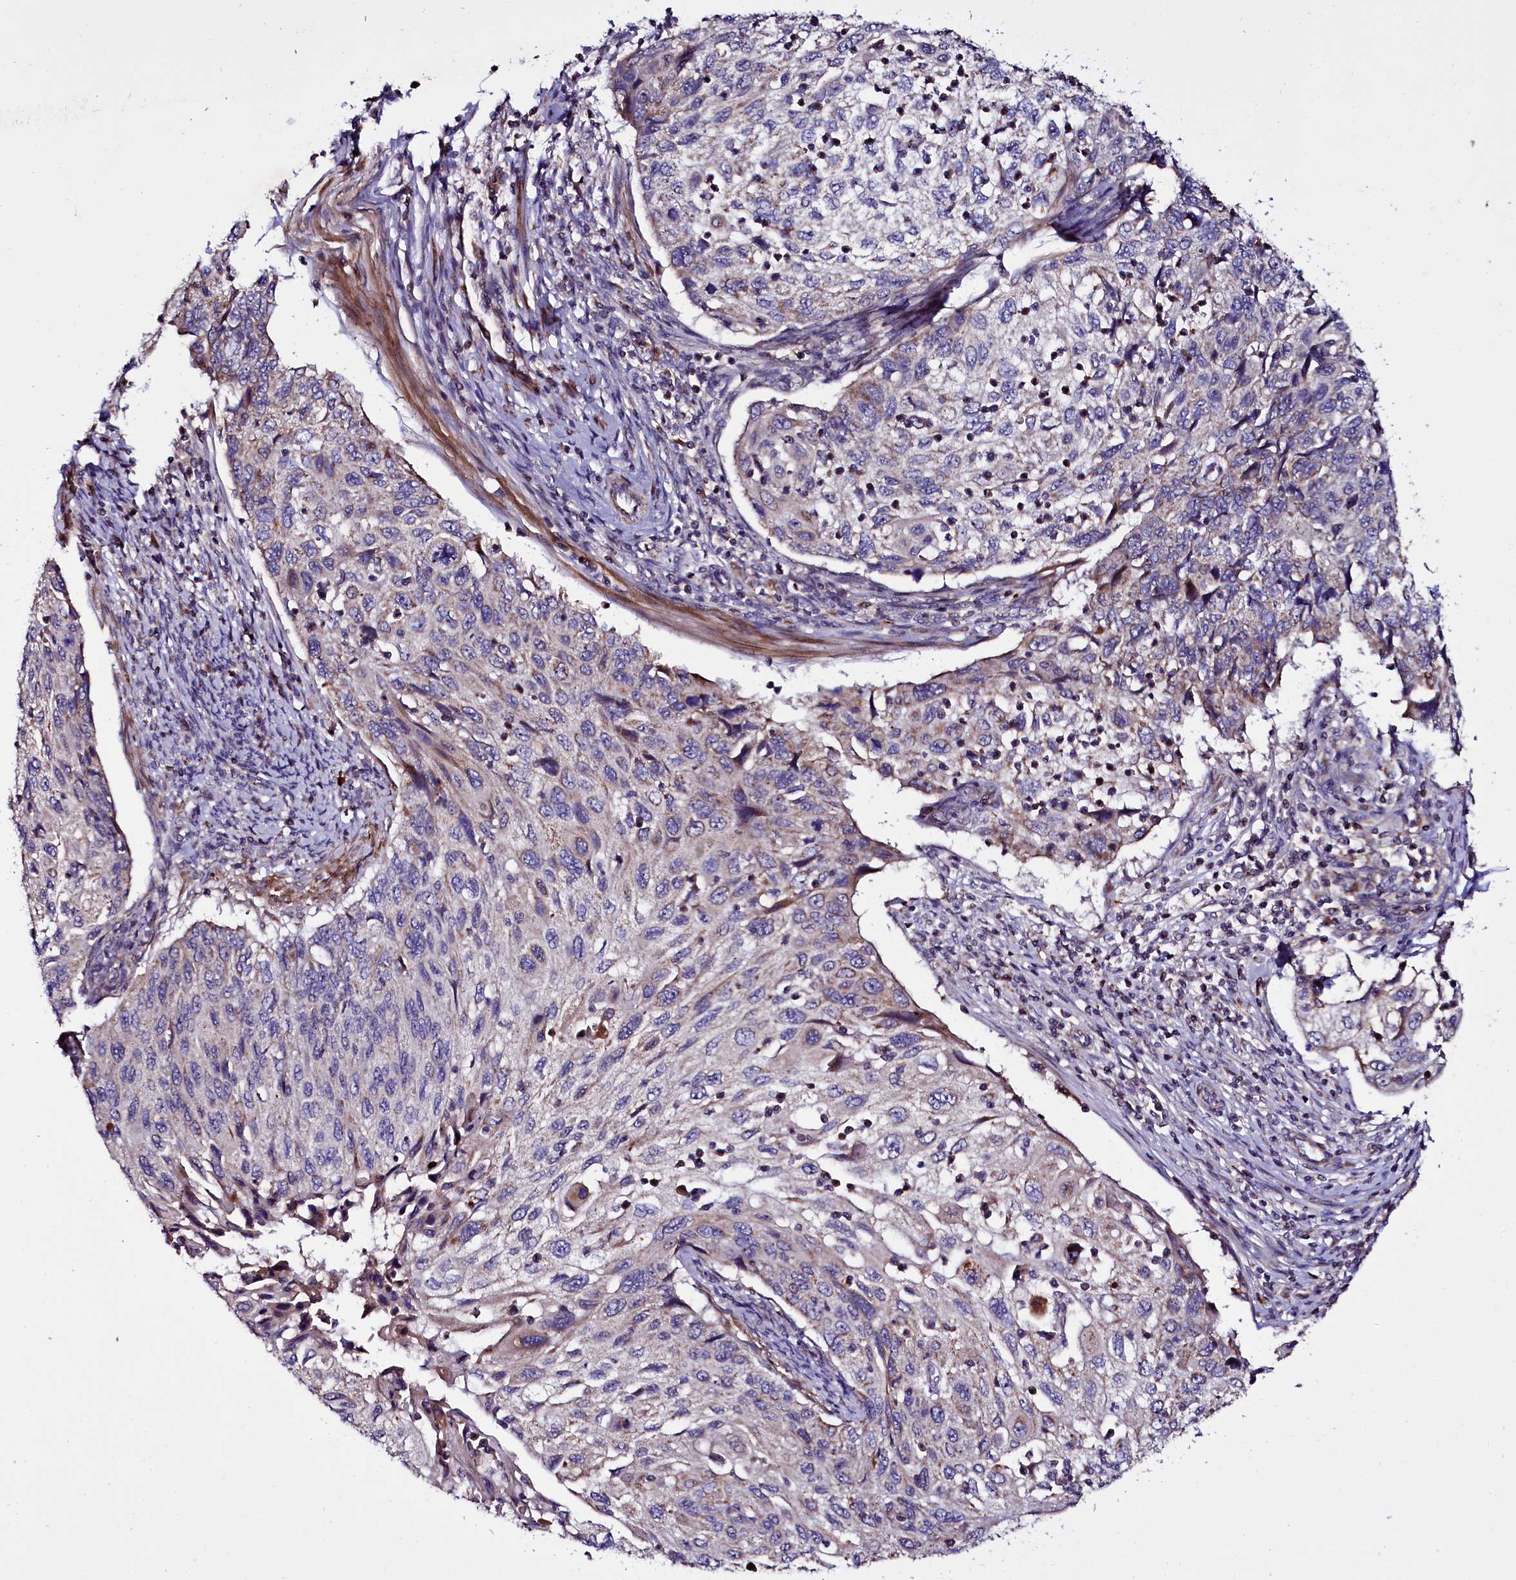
{"staining": {"intensity": "negative", "quantity": "none", "location": "none"}, "tissue": "cervical cancer", "cell_type": "Tumor cells", "image_type": "cancer", "snomed": [{"axis": "morphology", "description": "Squamous cell carcinoma, NOS"}, {"axis": "topography", "description": "Cervix"}], "caption": "High magnification brightfield microscopy of cervical cancer stained with DAB (brown) and counterstained with hematoxylin (blue): tumor cells show no significant positivity.", "gene": "NAA80", "patient": {"sex": "female", "age": 70}}